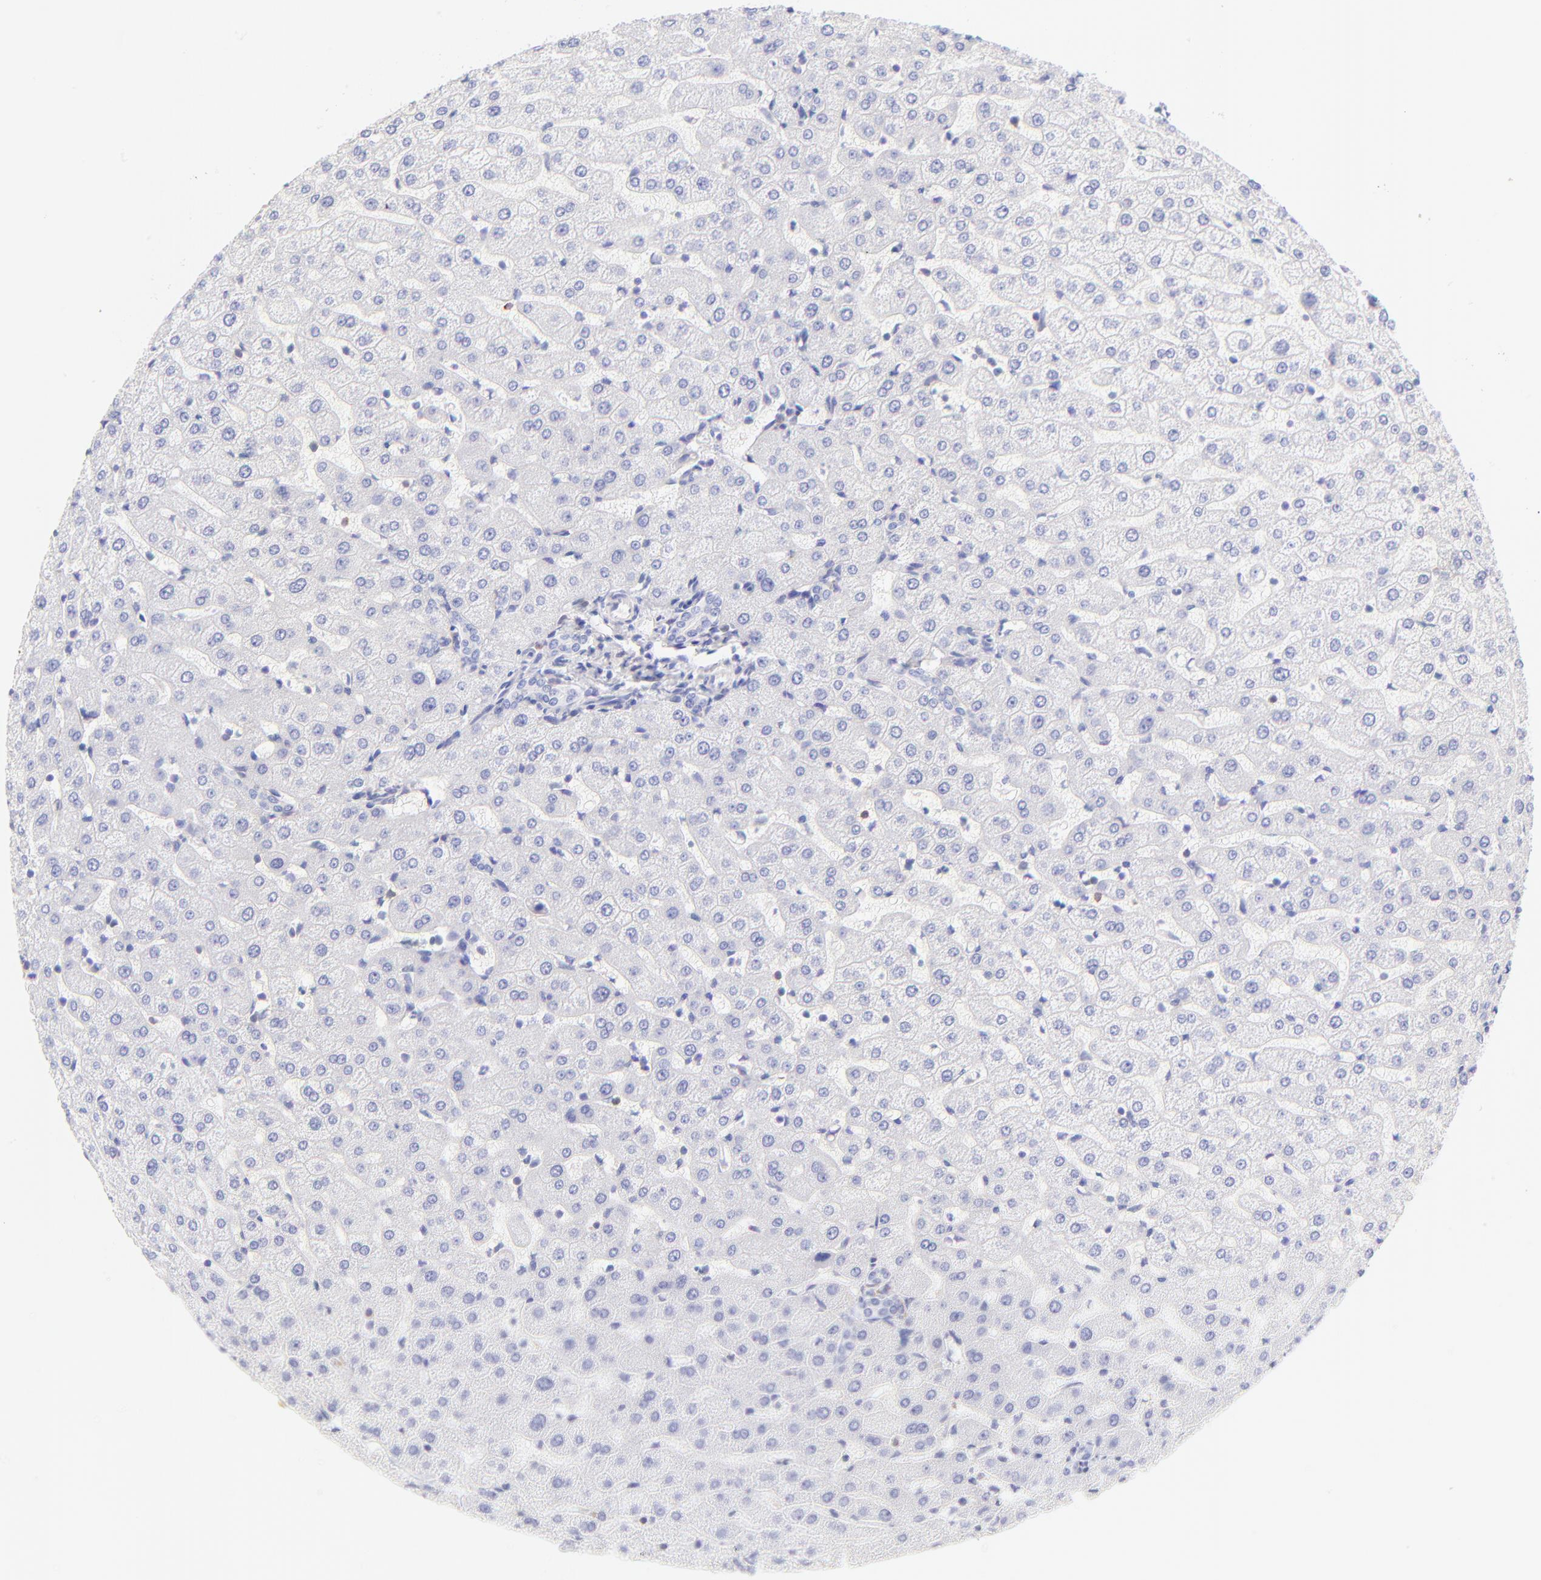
{"staining": {"intensity": "negative", "quantity": "none", "location": "none"}, "tissue": "liver", "cell_type": "Cholangiocytes", "image_type": "normal", "snomed": [{"axis": "morphology", "description": "Normal tissue, NOS"}, {"axis": "morphology", "description": "Fibrosis, NOS"}, {"axis": "topography", "description": "Liver"}], "caption": "The micrograph displays no significant staining in cholangiocytes of liver. (Brightfield microscopy of DAB (3,3'-diaminobenzidine) IHC at high magnification).", "gene": "IRAG2", "patient": {"sex": "female", "age": 29}}